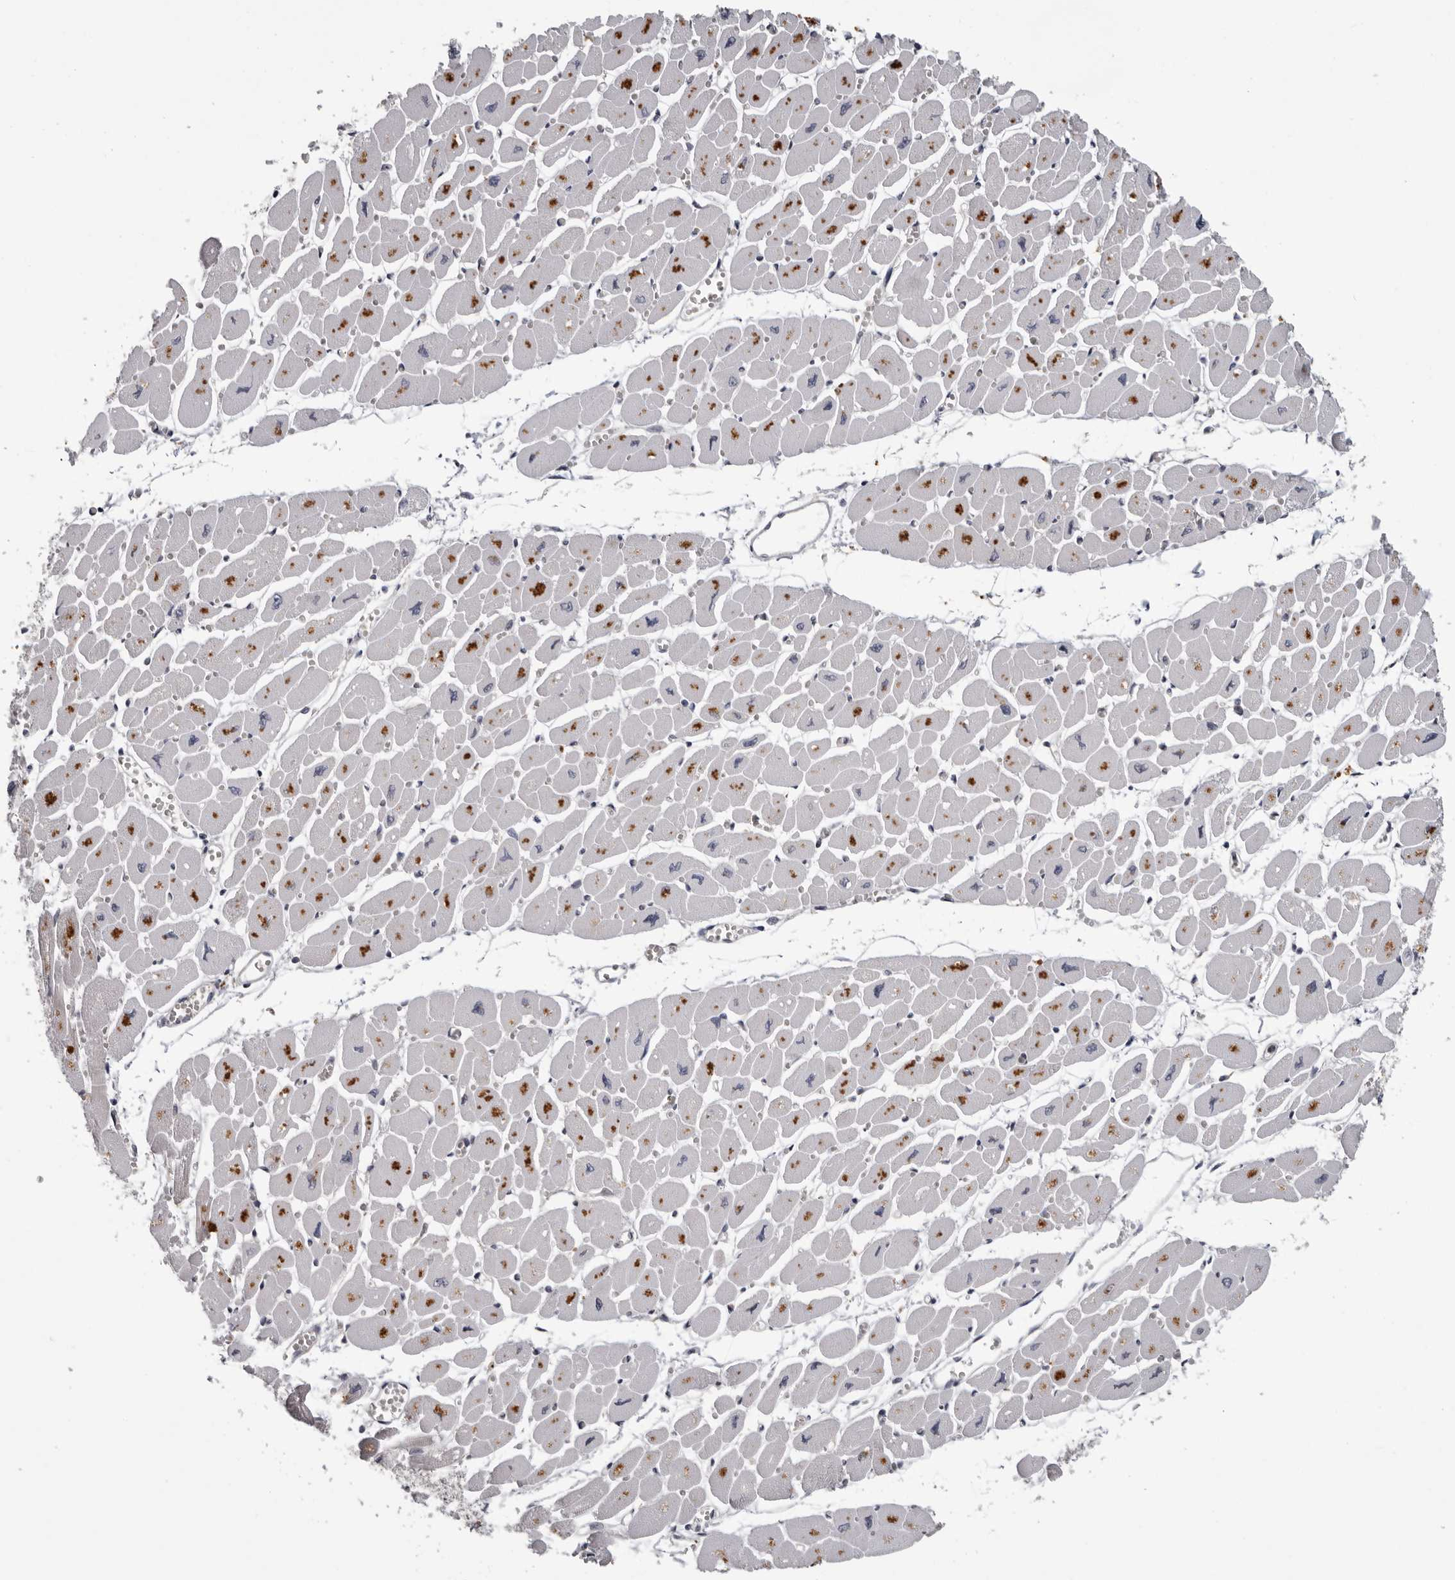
{"staining": {"intensity": "strong", "quantity": "<25%", "location": "cytoplasmic/membranous"}, "tissue": "heart muscle", "cell_type": "Cardiomyocytes", "image_type": "normal", "snomed": [{"axis": "morphology", "description": "Normal tissue, NOS"}, {"axis": "topography", "description": "Heart"}], "caption": "Approximately <25% of cardiomyocytes in benign heart muscle demonstrate strong cytoplasmic/membranous protein expression as visualized by brown immunohistochemical staining.", "gene": "FGFR4", "patient": {"sex": "female", "age": 54}}